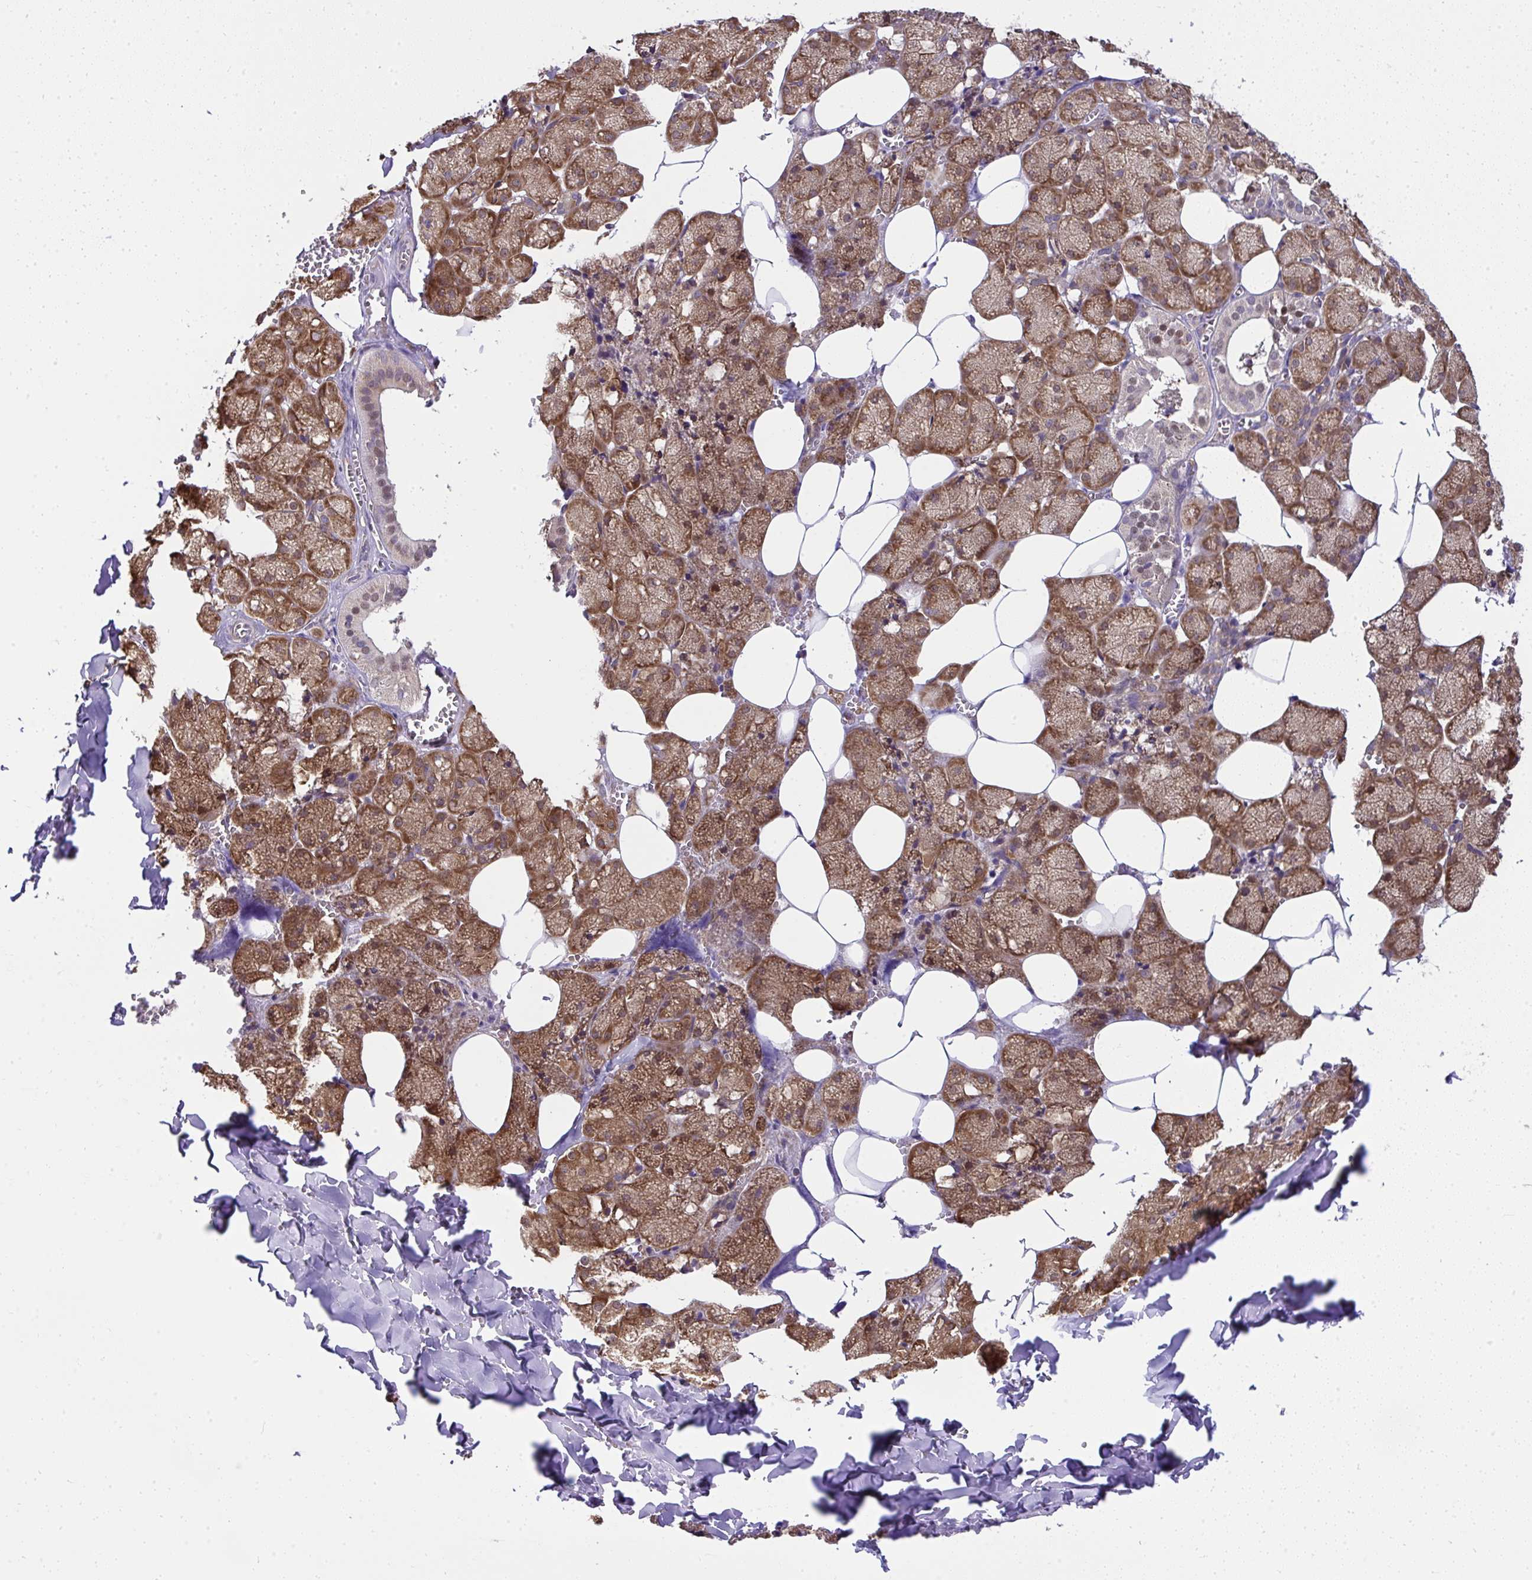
{"staining": {"intensity": "strong", "quantity": ">75%", "location": "cytoplasmic/membranous"}, "tissue": "salivary gland", "cell_type": "Glandular cells", "image_type": "normal", "snomed": [{"axis": "morphology", "description": "Normal tissue, NOS"}, {"axis": "topography", "description": "Salivary gland"}, {"axis": "topography", "description": "Peripheral nerve tissue"}], "caption": "DAB (3,3'-diaminobenzidine) immunohistochemical staining of benign human salivary gland reveals strong cytoplasmic/membranous protein positivity in approximately >75% of glandular cells. The protein is stained brown, and the nuclei are stained in blue (DAB IHC with brightfield microscopy, high magnification).", "gene": "RPS7", "patient": {"sex": "male", "age": 38}}